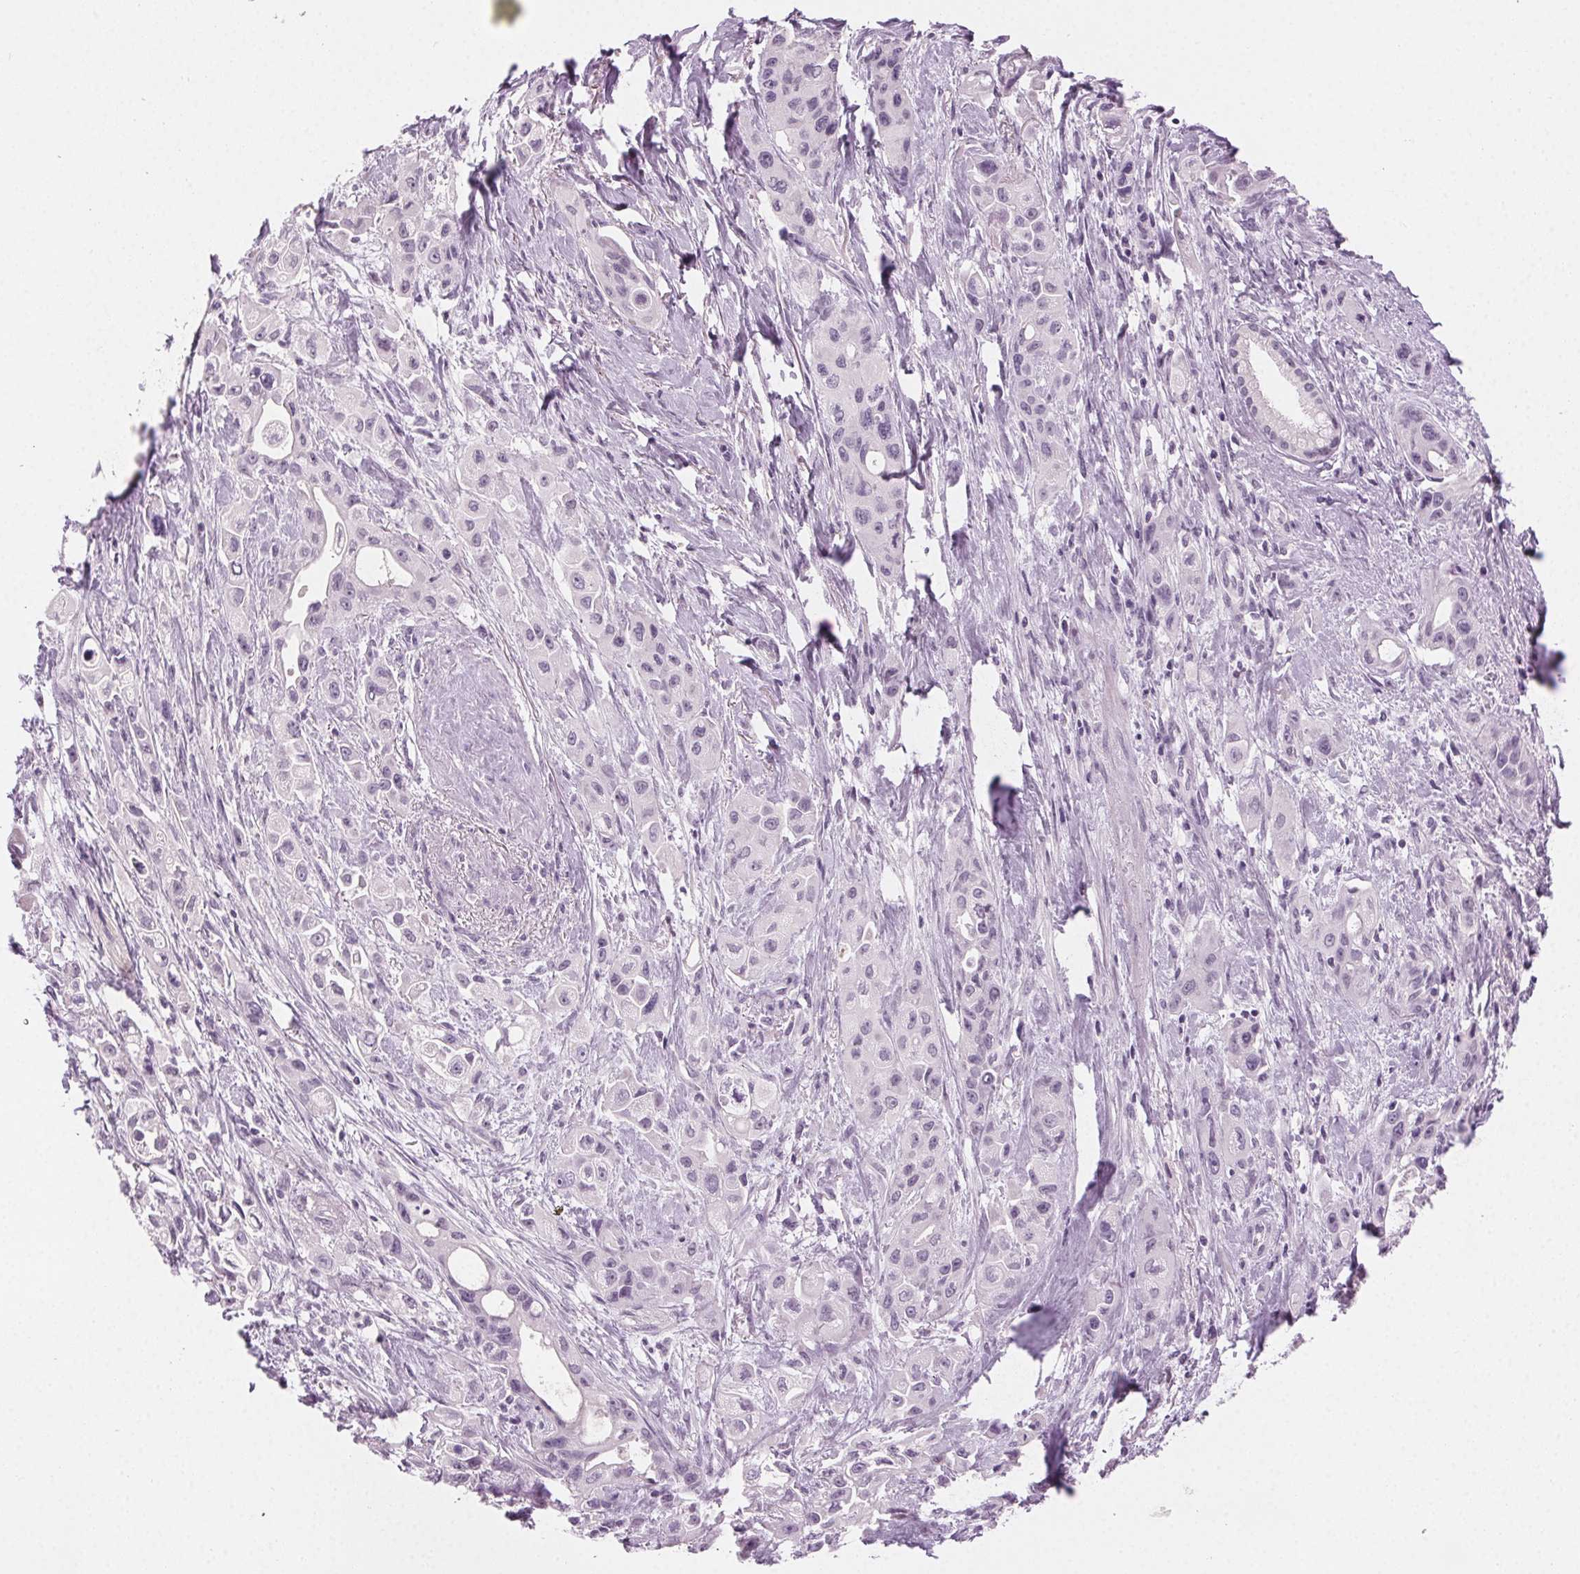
{"staining": {"intensity": "negative", "quantity": "none", "location": "none"}, "tissue": "pancreatic cancer", "cell_type": "Tumor cells", "image_type": "cancer", "snomed": [{"axis": "morphology", "description": "Adenocarcinoma, NOS"}, {"axis": "topography", "description": "Pancreas"}], "caption": "Pancreatic cancer (adenocarcinoma) stained for a protein using immunohistochemistry exhibits no positivity tumor cells.", "gene": "HSF5", "patient": {"sex": "female", "age": 66}}